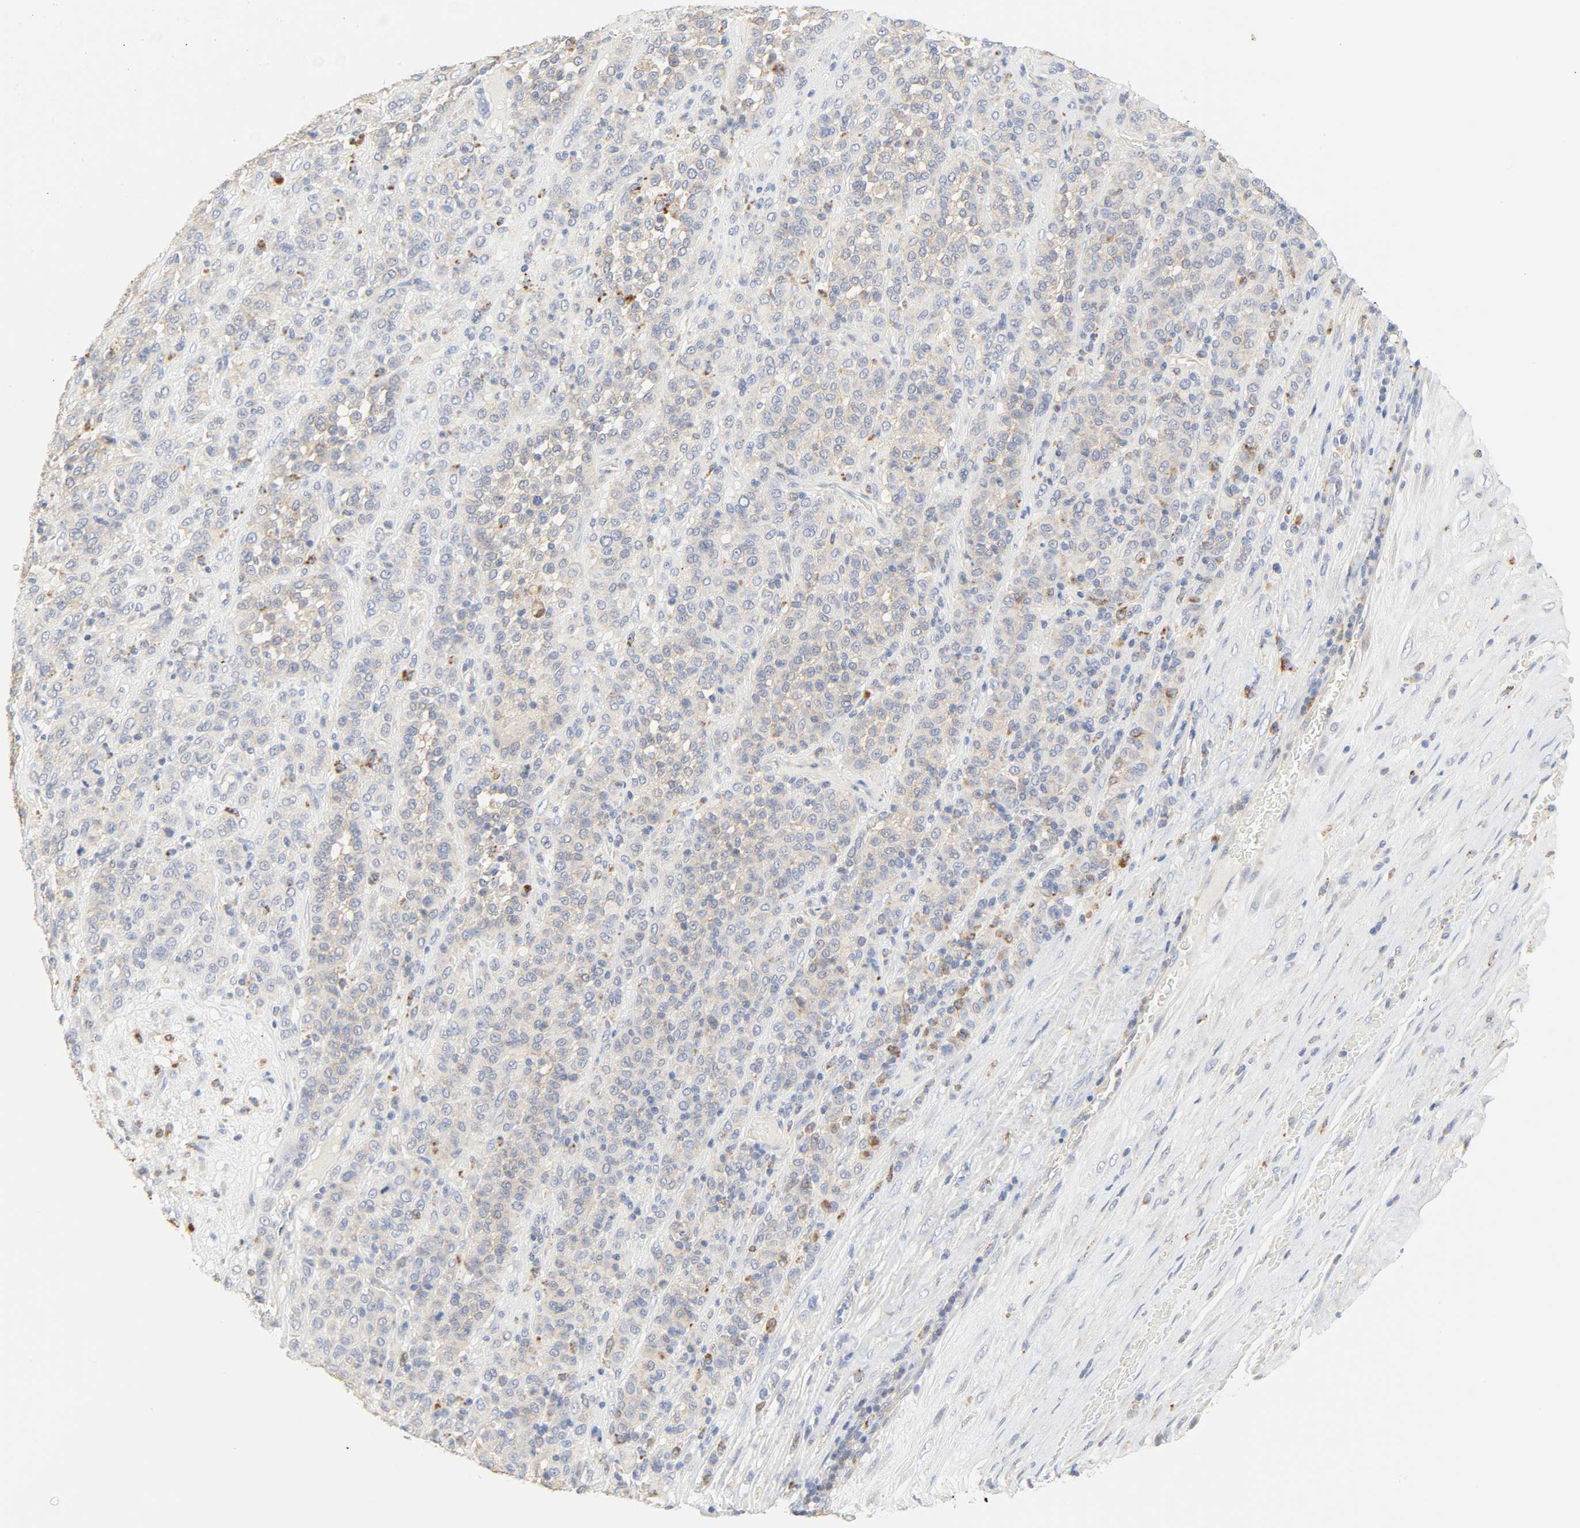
{"staining": {"intensity": "negative", "quantity": "none", "location": "none"}, "tissue": "melanoma", "cell_type": "Tumor cells", "image_type": "cancer", "snomed": [{"axis": "morphology", "description": "Malignant melanoma, Metastatic site"}, {"axis": "topography", "description": "Pancreas"}], "caption": "The immunohistochemistry (IHC) photomicrograph has no significant staining in tumor cells of malignant melanoma (metastatic site) tissue.", "gene": "CAMK2A", "patient": {"sex": "female", "age": 30}}